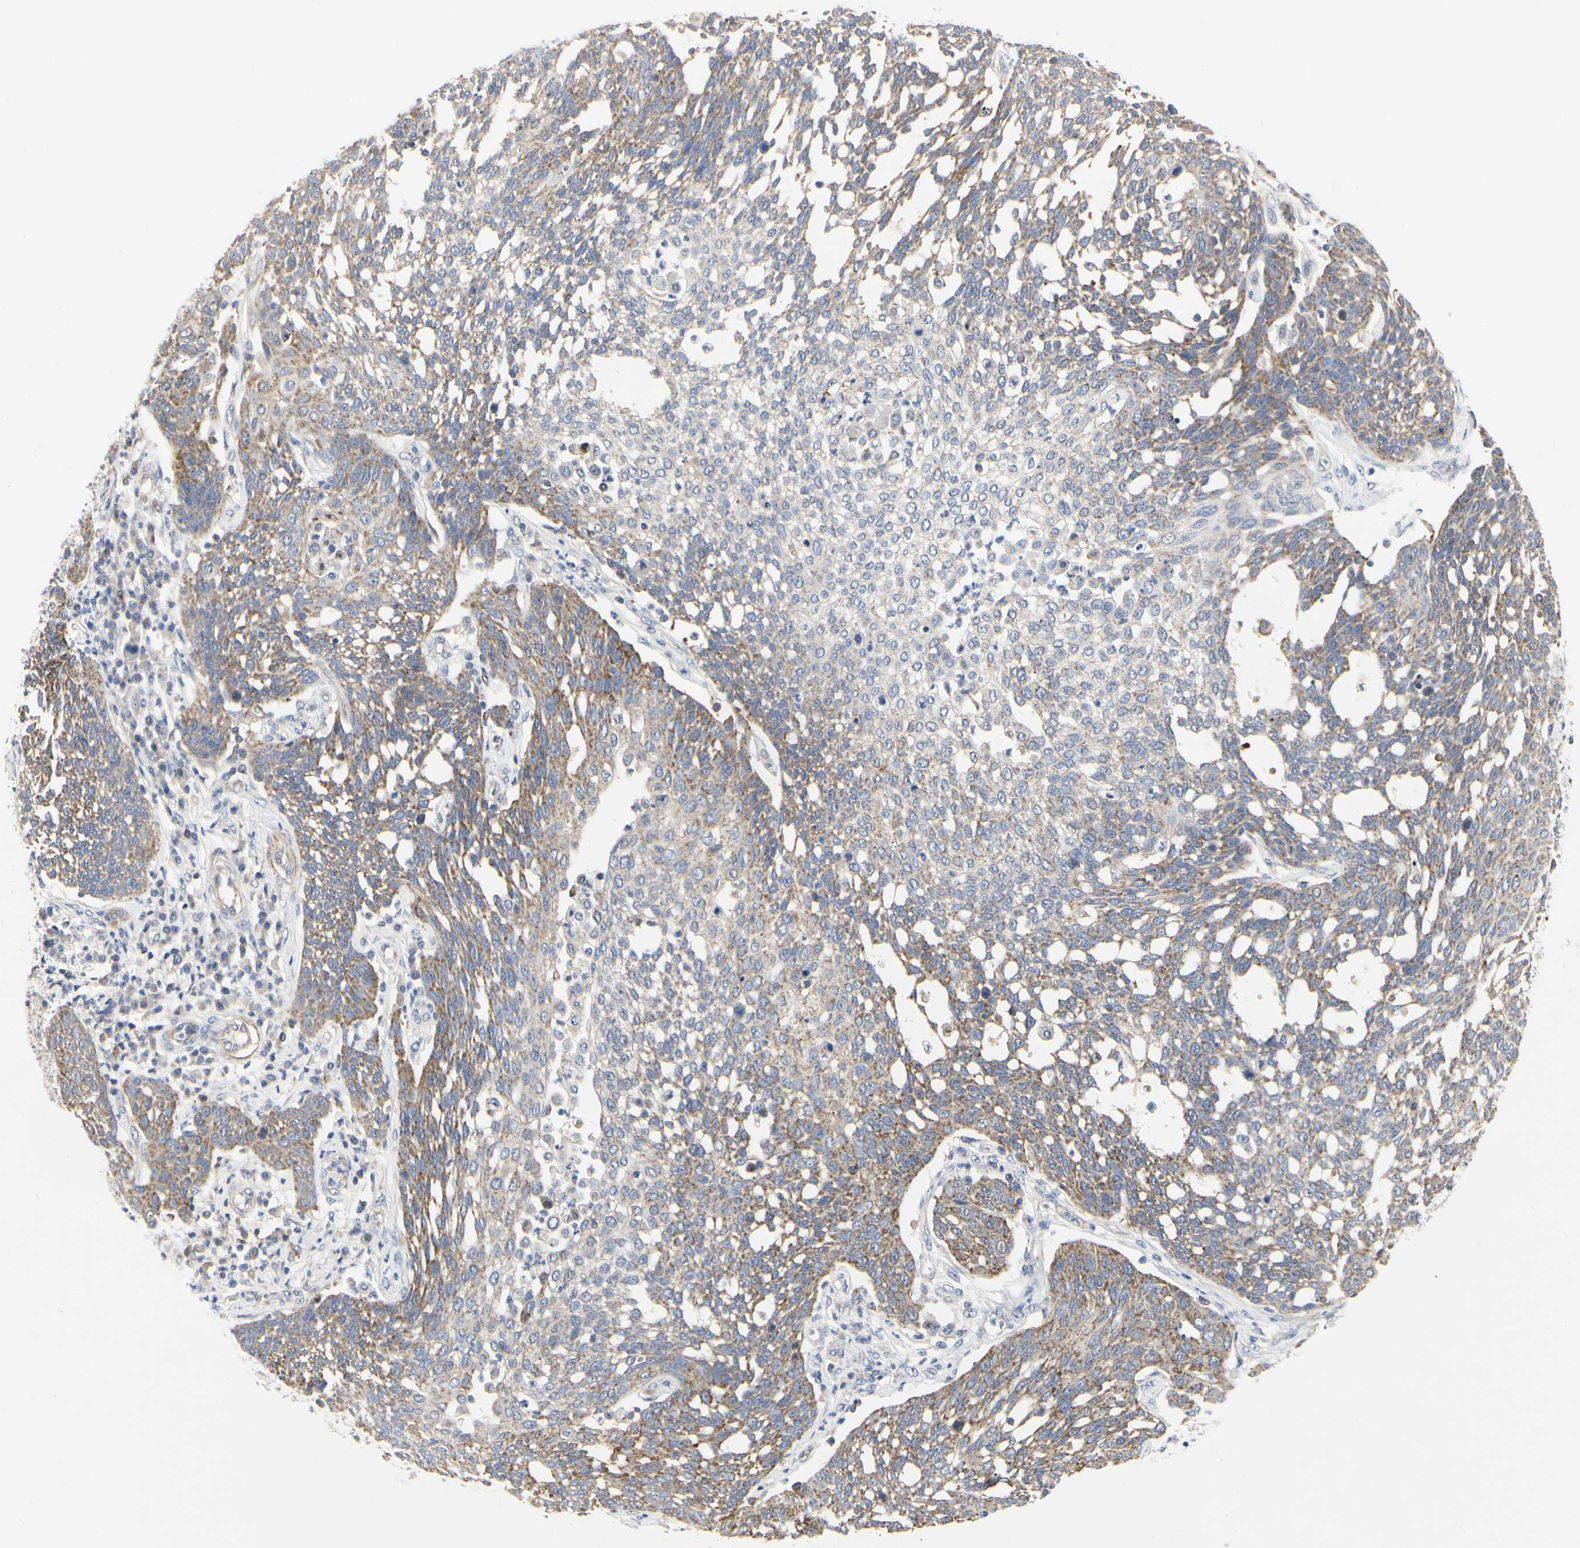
{"staining": {"intensity": "moderate", "quantity": "25%-75%", "location": "cytoplasmic/membranous"}, "tissue": "cervical cancer", "cell_type": "Tumor cells", "image_type": "cancer", "snomed": [{"axis": "morphology", "description": "Squamous cell carcinoma, NOS"}, {"axis": "topography", "description": "Cervix"}], "caption": "Squamous cell carcinoma (cervical) tissue shows moderate cytoplasmic/membranous staining in approximately 25%-75% of tumor cells, visualized by immunohistochemistry.", "gene": "SHANK2", "patient": {"sex": "female", "age": 34}}